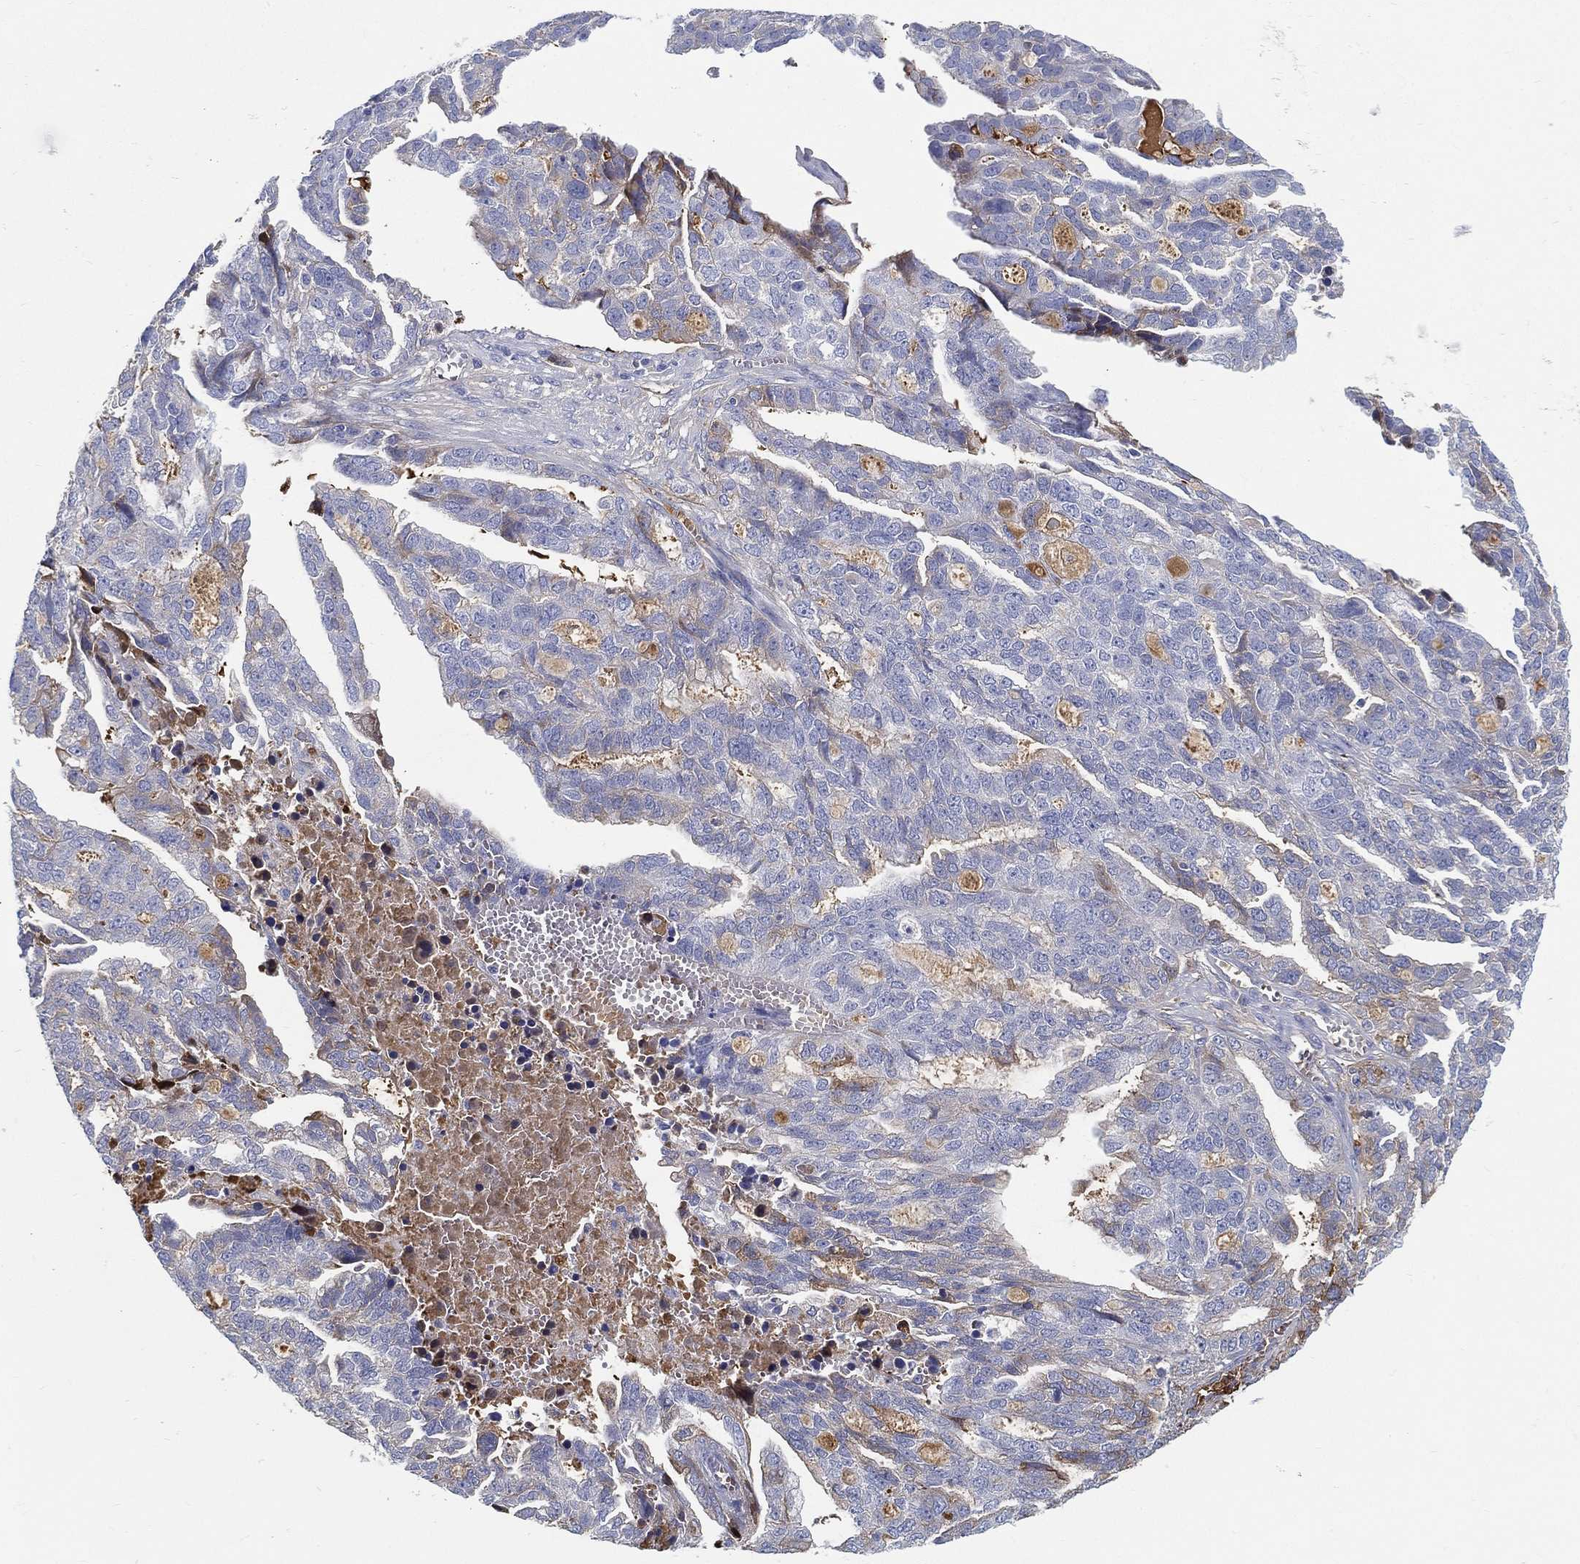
{"staining": {"intensity": "moderate", "quantity": "<25%", "location": "cytoplasmic/membranous"}, "tissue": "ovarian cancer", "cell_type": "Tumor cells", "image_type": "cancer", "snomed": [{"axis": "morphology", "description": "Cystadenocarcinoma, serous, NOS"}, {"axis": "topography", "description": "Ovary"}], "caption": "DAB immunohistochemical staining of ovarian serous cystadenocarcinoma demonstrates moderate cytoplasmic/membranous protein positivity in about <25% of tumor cells. The protein is stained brown, and the nuclei are stained in blue (DAB (3,3'-diaminobenzidine) IHC with brightfield microscopy, high magnification).", "gene": "IFNB1", "patient": {"sex": "female", "age": 51}}